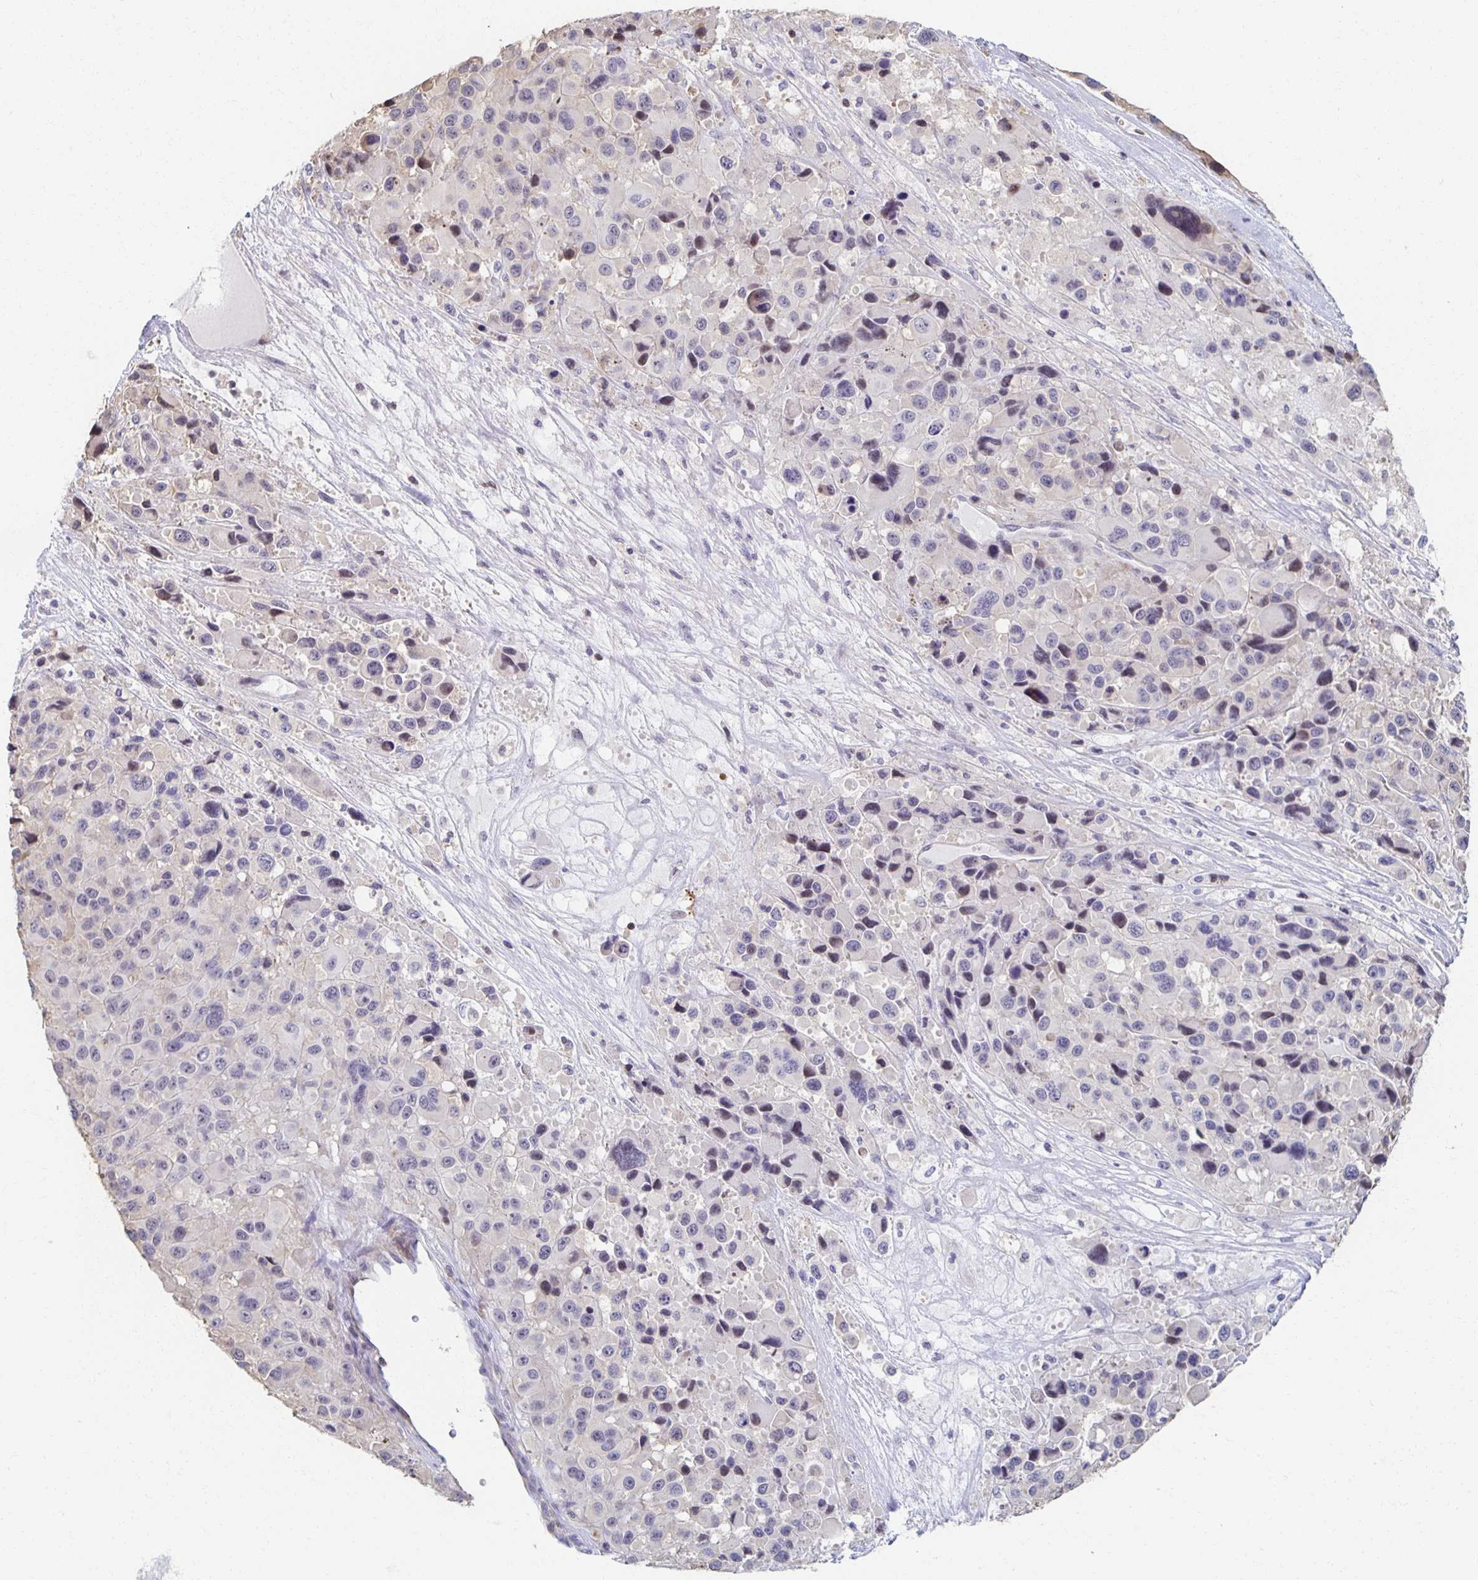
{"staining": {"intensity": "negative", "quantity": "none", "location": "none"}, "tissue": "melanoma", "cell_type": "Tumor cells", "image_type": "cancer", "snomed": [{"axis": "morphology", "description": "Malignant melanoma, Metastatic site"}, {"axis": "topography", "description": "Lymph node"}], "caption": "This photomicrograph is of melanoma stained with immunohistochemistry to label a protein in brown with the nuclei are counter-stained blue. There is no staining in tumor cells.", "gene": "ZNF692", "patient": {"sex": "female", "age": 65}}